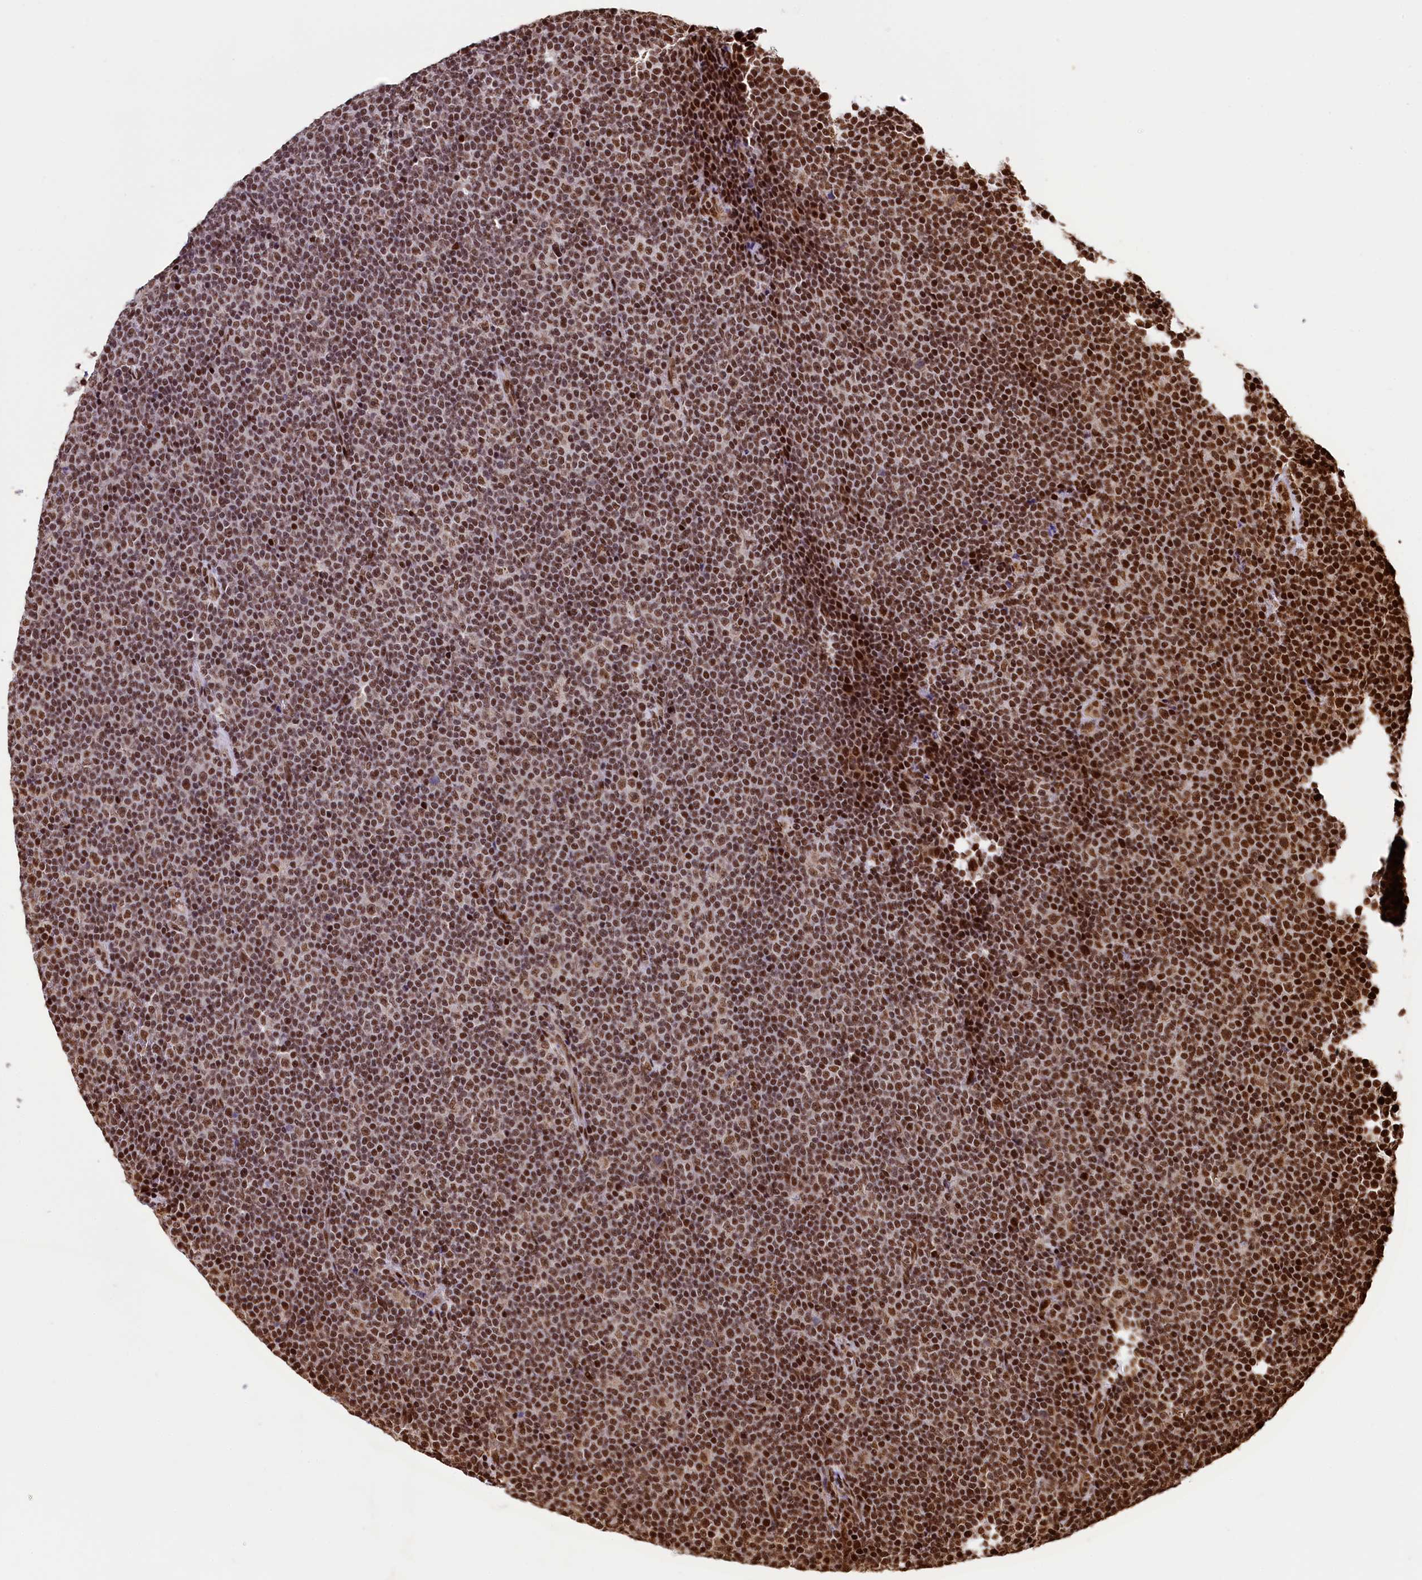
{"staining": {"intensity": "strong", "quantity": "25%-75%", "location": "nuclear"}, "tissue": "lymphoma", "cell_type": "Tumor cells", "image_type": "cancer", "snomed": [{"axis": "morphology", "description": "Malignant lymphoma, non-Hodgkin's type, Low grade"}, {"axis": "topography", "description": "Lymph node"}], "caption": "Strong nuclear staining for a protein is appreciated in about 25%-75% of tumor cells of low-grade malignant lymphoma, non-Hodgkin's type using IHC.", "gene": "PDS5B", "patient": {"sex": "female", "age": 67}}